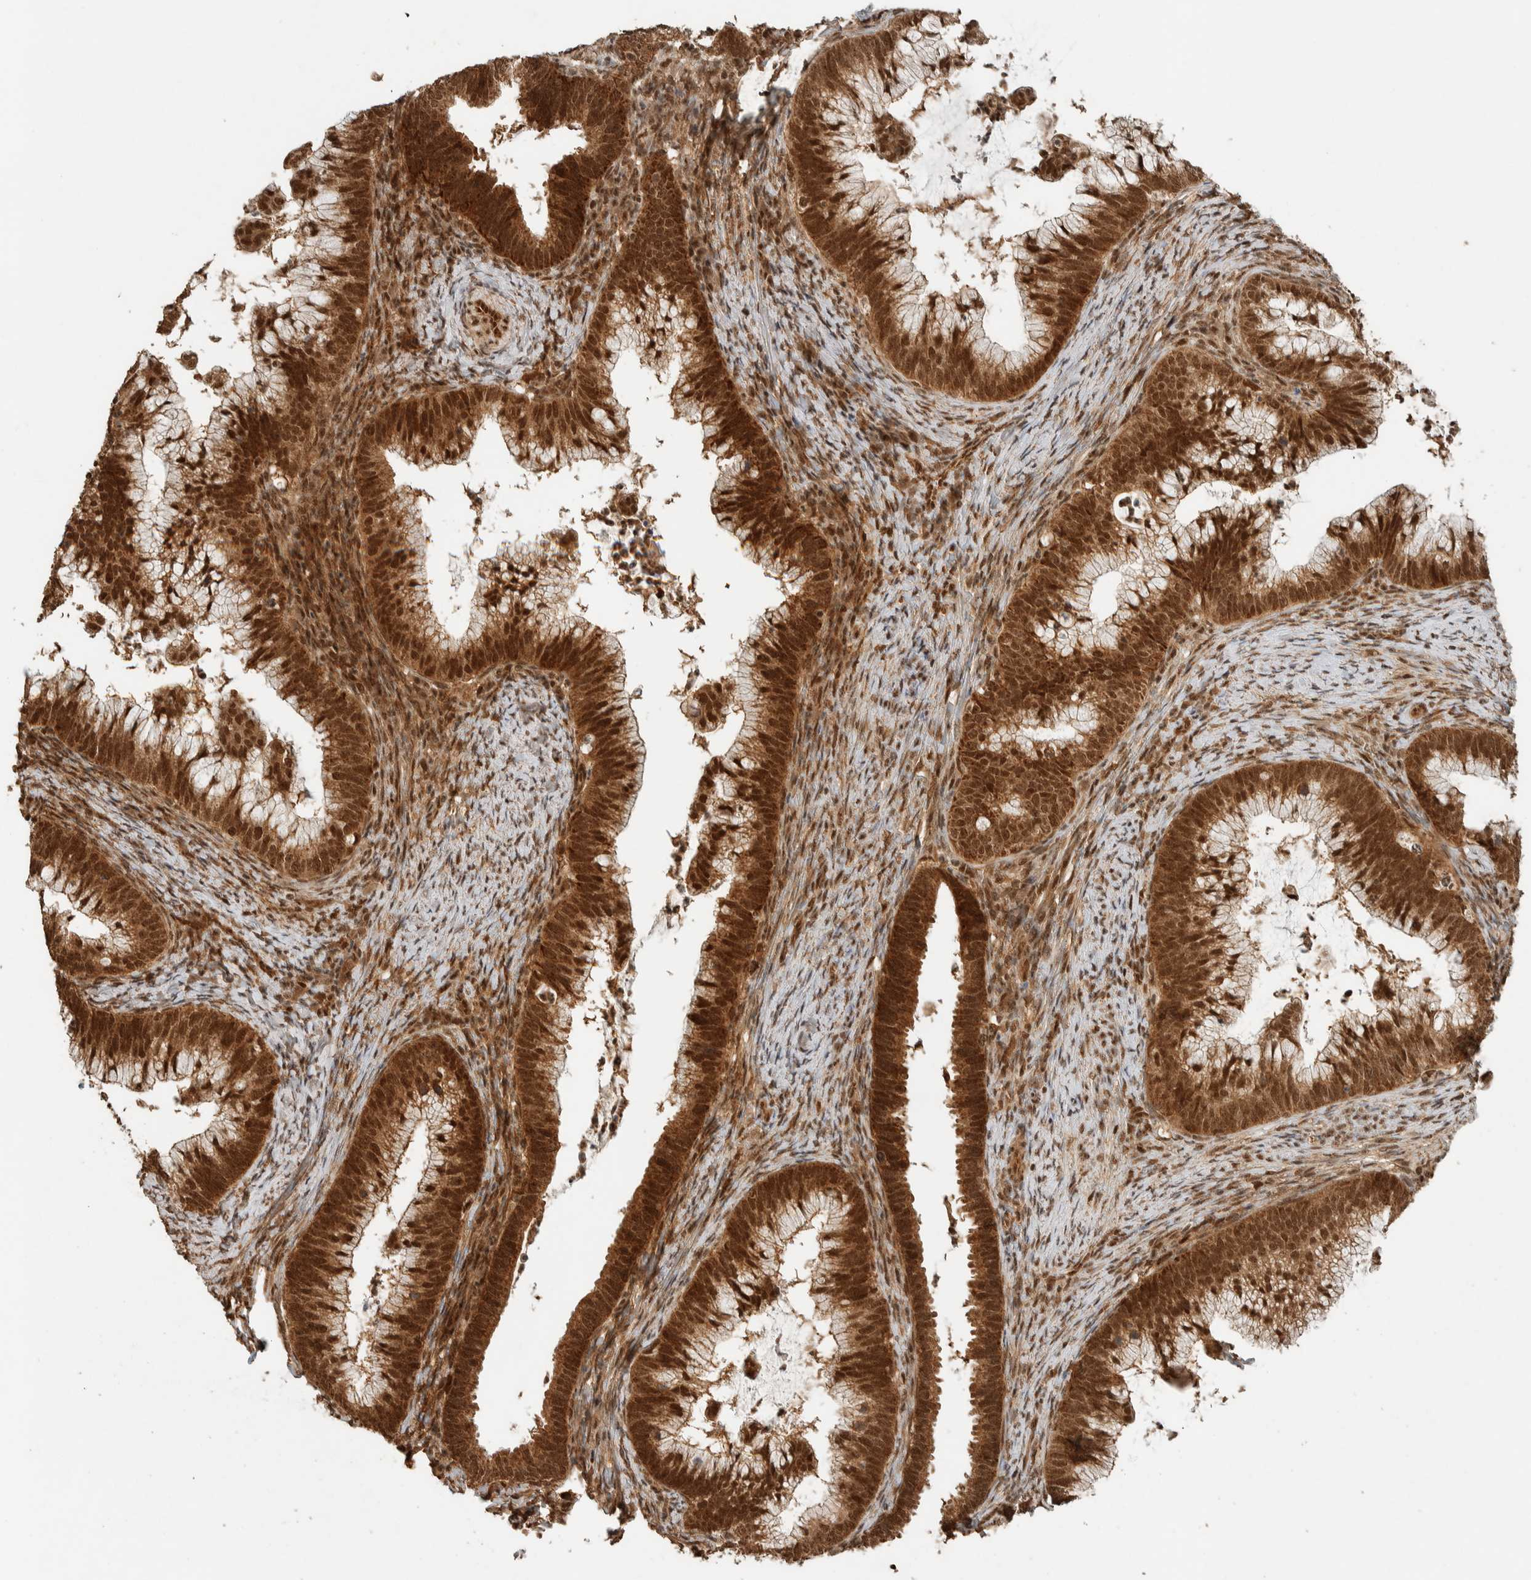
{"staining": {"intensity": "strong", "quantity": ">75%", "location": "cytoplasmic/membranous,nuclear"}, "tissue": "cervical cancer", "cell_type": "Tumor cells", "image_type": "cancer", "snomed": [{"axis": "morphology", "description": "Adenocarcinoma, NOS"}, {"axis": "topography", "description": "Cervix"}], "caption": "Immunohistochemical staining of human adenocarcinoma (cervical) exhibits high levels of strong cytoplasmic/membranous and nuclear protein expression in approximately >75% of tumor cells. Nuclei are stained in blue.", "gene": "ZBTB2", "patient": {"sex": "female", "age": 36}}